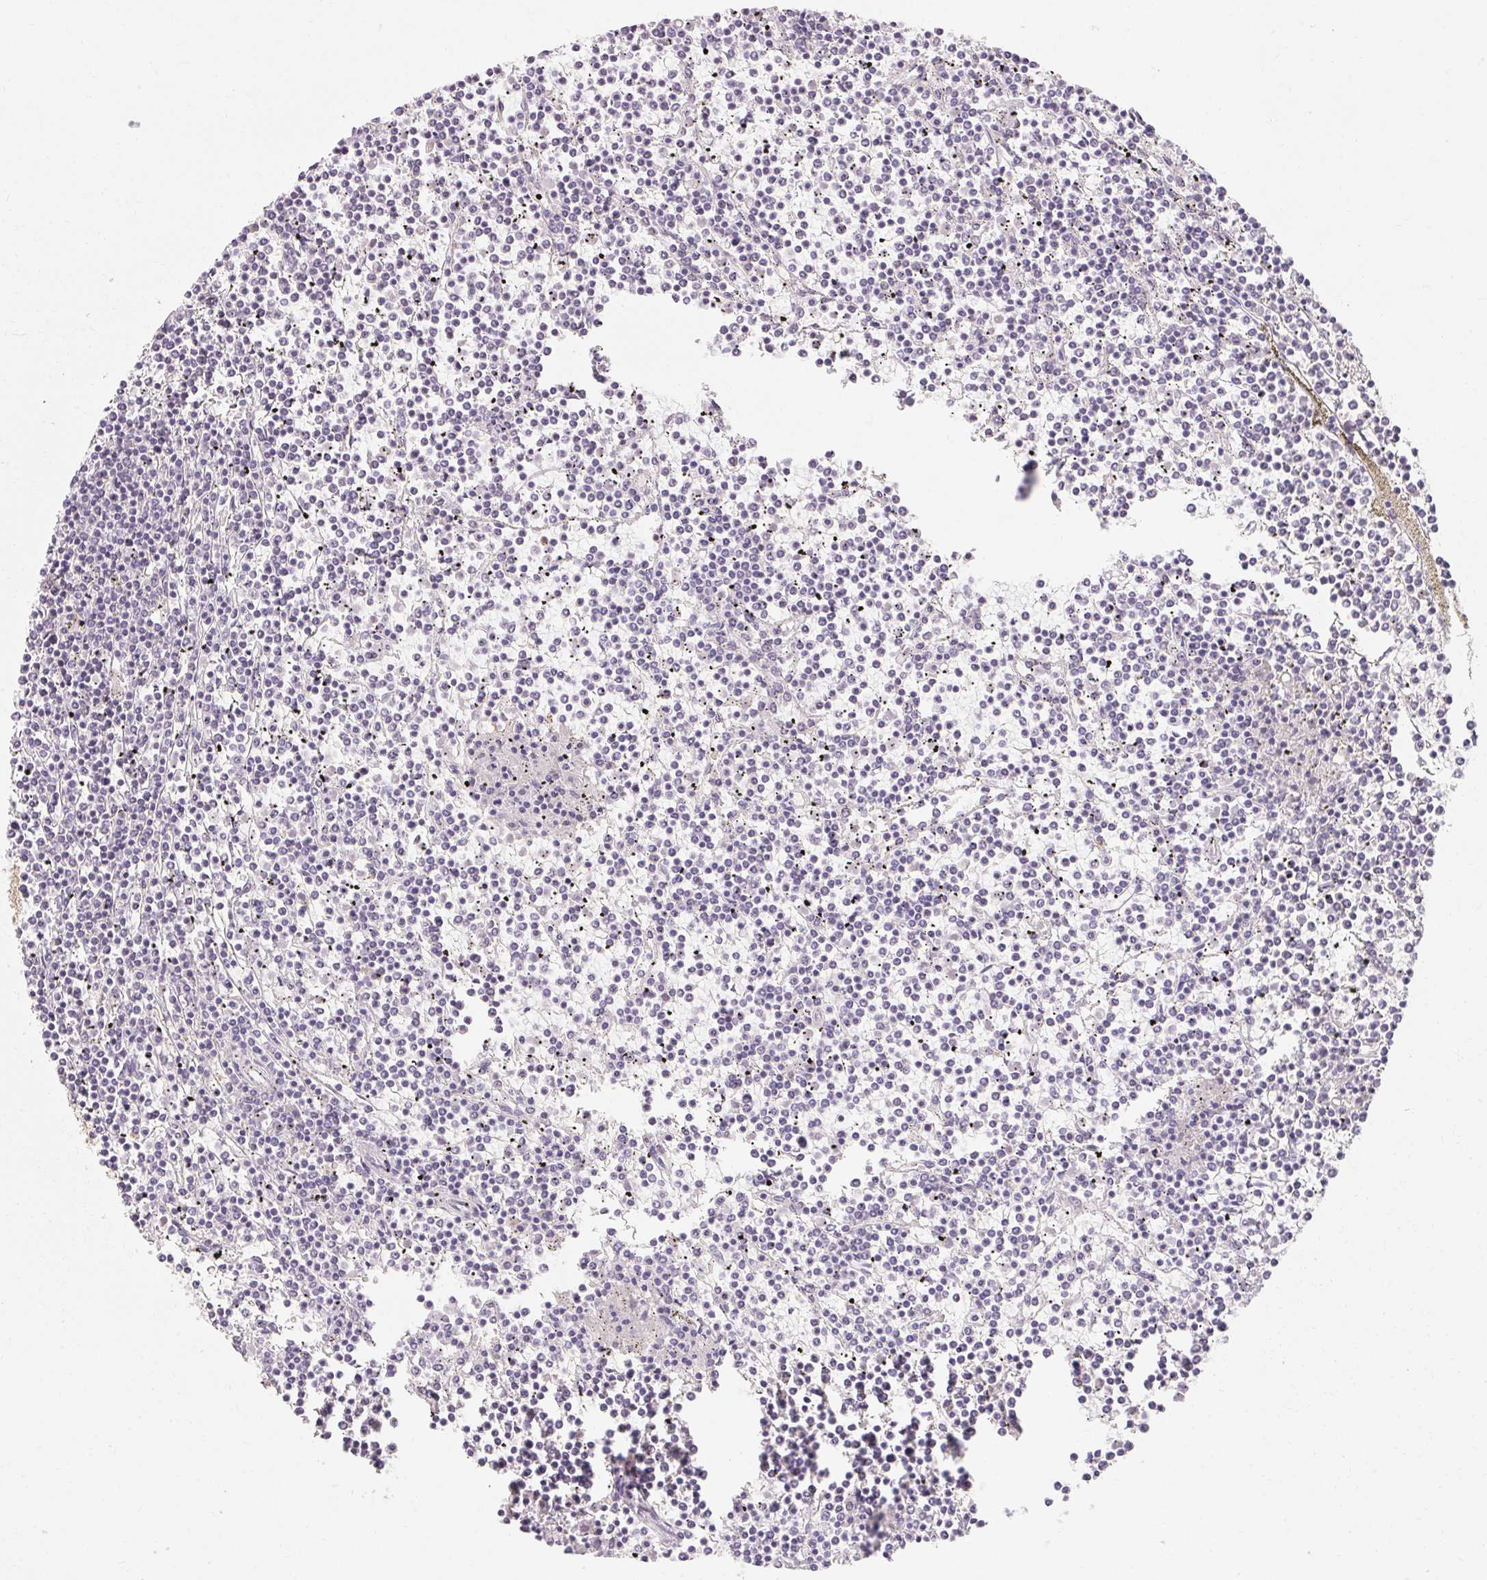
{"staining": {"intensity": "negative", "quantity": "none", "location": "none"}, "tissue": "lymphoma", "cell_type": "Tumor cells", "image_type": "cancer", "snomed": [{"axis": "morphology", "description": "Malignant lymphoma, non-Hodgkin's type, Low grade"}, {"axis": "topography", "description": "Spleen"}], "caption": "Tumor cells are negative for protein expression in human lymphoma.", "gene": "MAP7D2", "patient": {"sex": "female", "age": 19}}